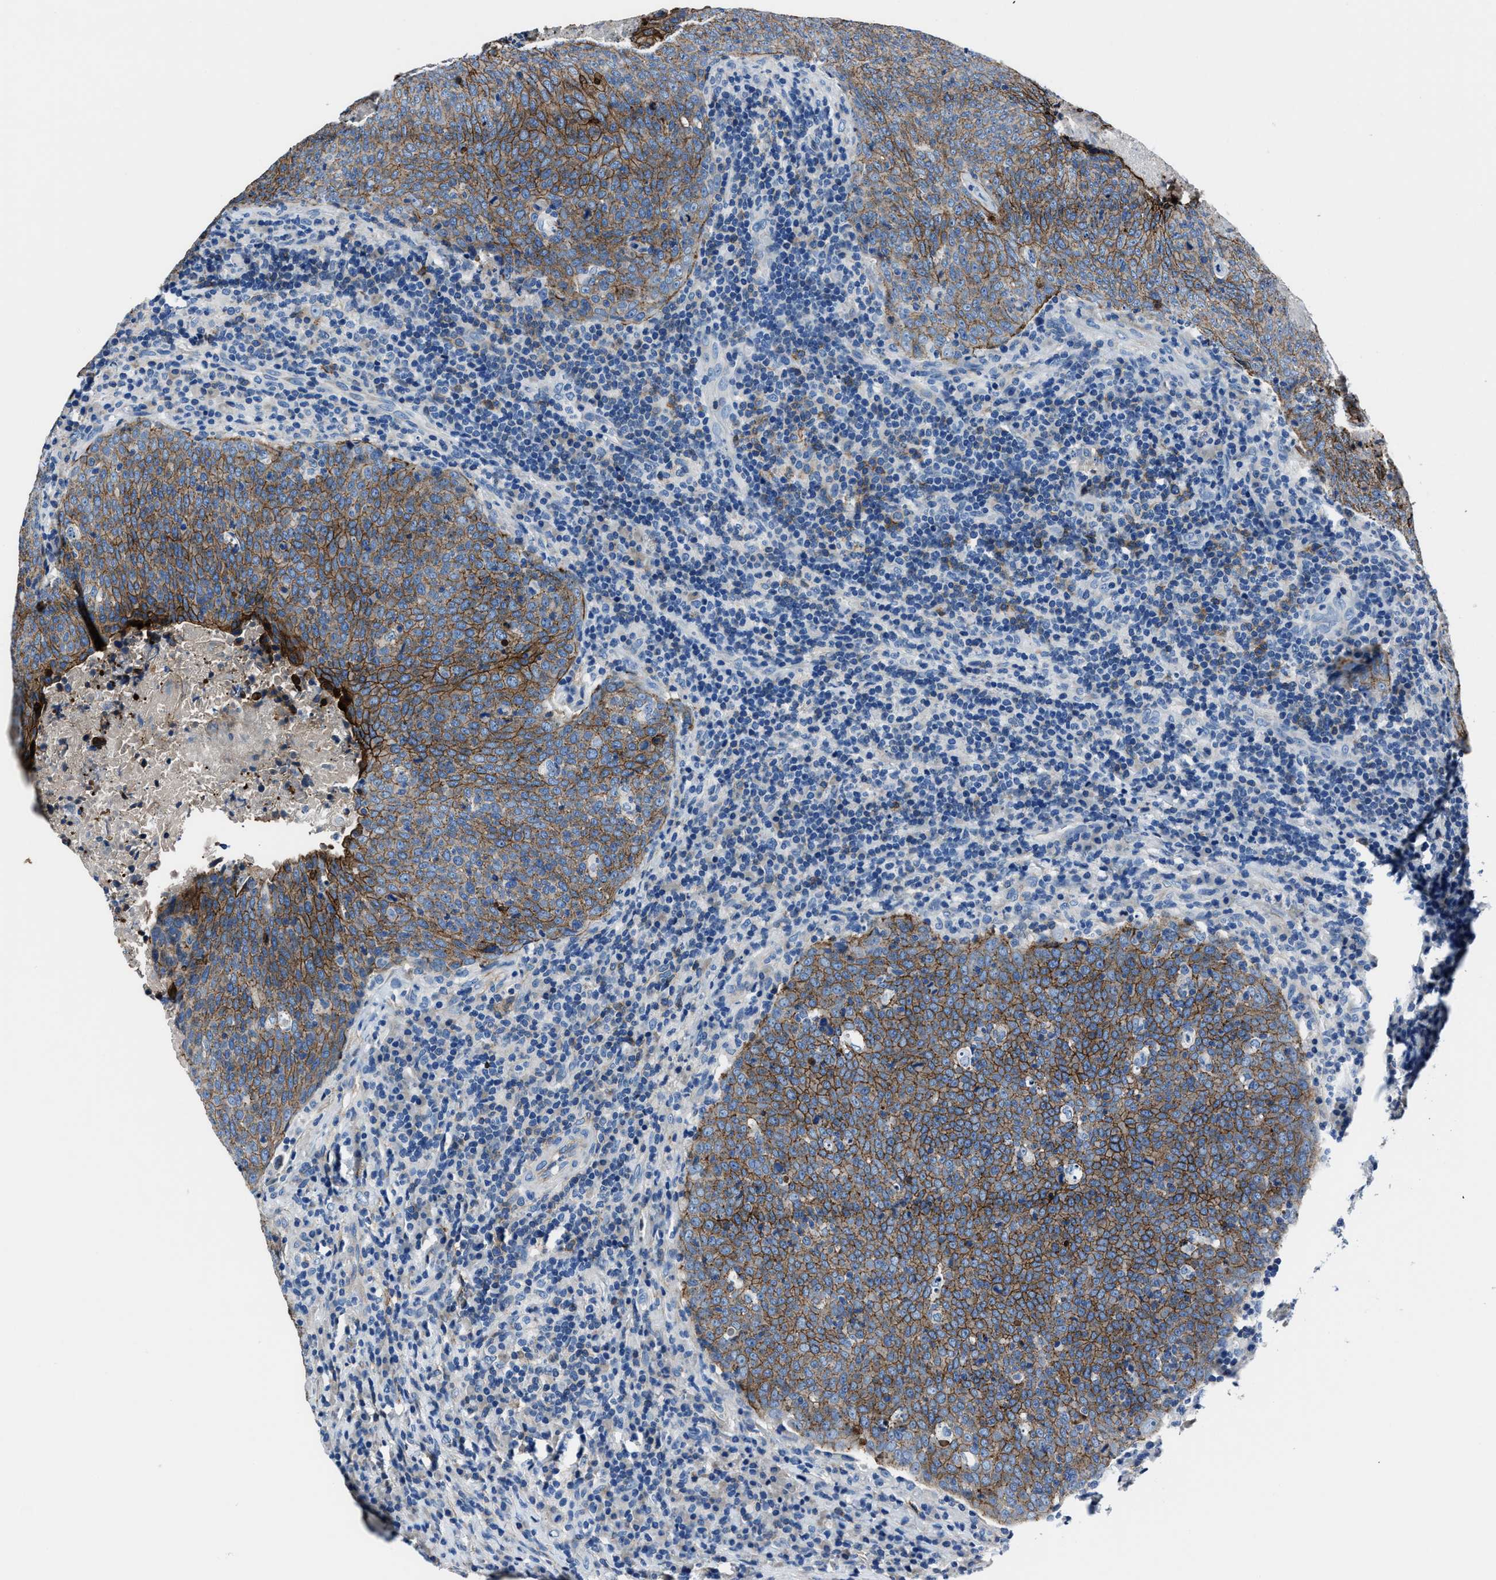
{"staining": {"intensity": "moderate", "quantity": ">75%", "location": "cytoplasmic/membranous"}, "tissue": "head and neck cancer", "cell_type": "Tumor cells", "image_type": "cancer", "snomed": [{"axis": "morphology", "description": "Squamous cell carcinoma, NOS"}, {"axis": "morphology", "description": "Squamous cell carcinoma, metastatic, NOS"}, {"axis": "topography", "description": "Lymph node"}, {"axis": "topography", "description": "Head-Neck"}], "caption": "High-magnification brightfield microscopy of head and neck cancer (squamous cell carcinoma) stained with DAB (brown) and counterstained with hematoxylin (blue). tumor cells exhibit moderate cytoplasmic/membranous staining is present in about>75% of cells.", "gene": "LMO7", "patient": {"sex": "male", "age": 62}}